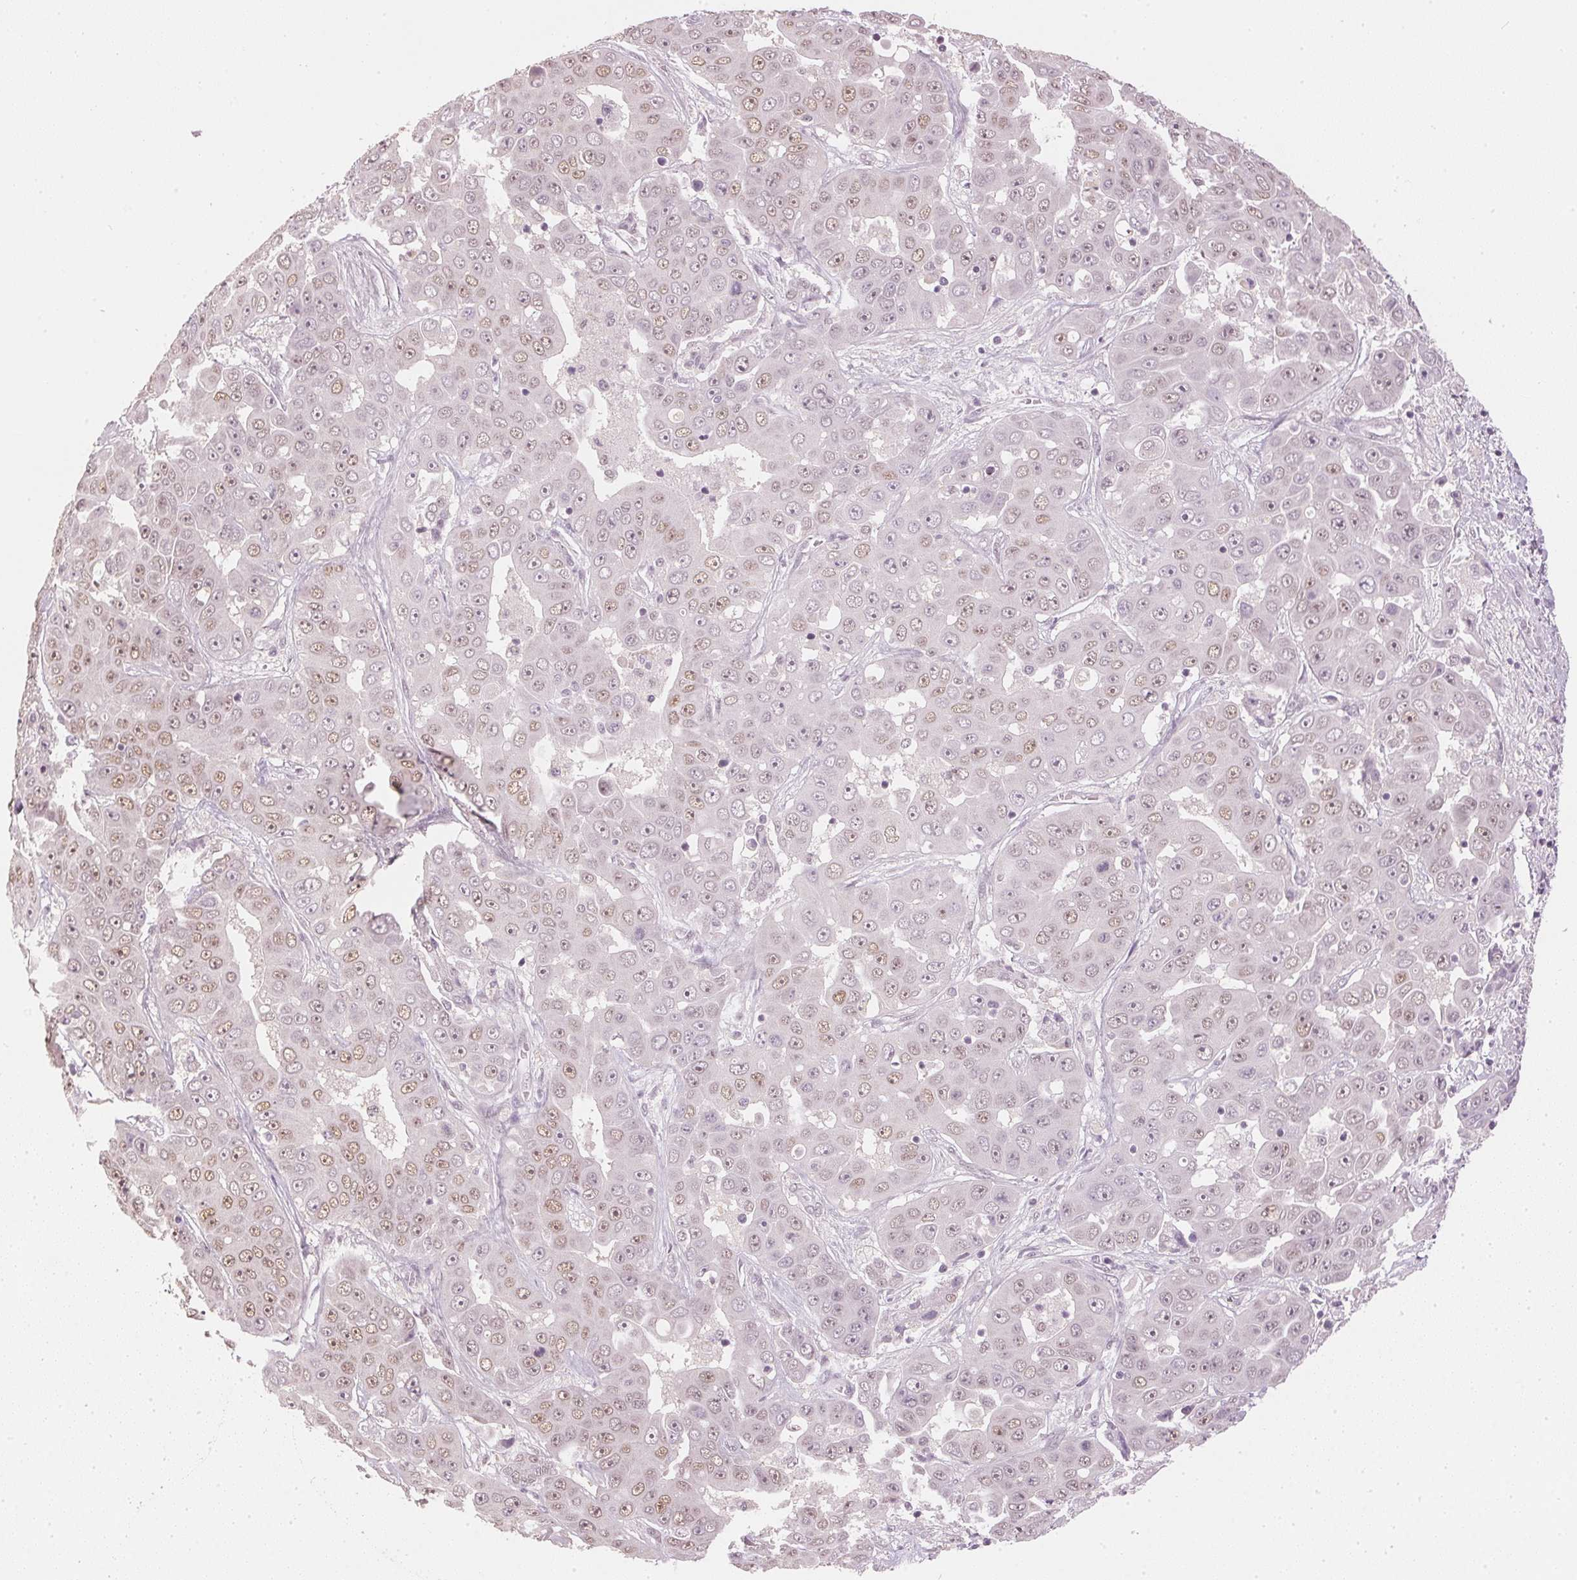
{"staining": {"intensity": "weak", "quantity": "25%-75%", "location": "nuclear"}, "tissue": "liver cancer", "cell_type": "Tumor cells", "image_type": "cancer", "snomed": [{"axis": "morphology", "description": "Cholangiocarcinoma"}, {"axis": "topography", "description": "Liver"}], "caption": "Tumor cells show low levels of weak nuclear positivity in approximately 25%-75% of cells in cholangiocarcinoma (liver).", "gene": "SLC39A3", "patient": {"sex": "female", "age": 52}}